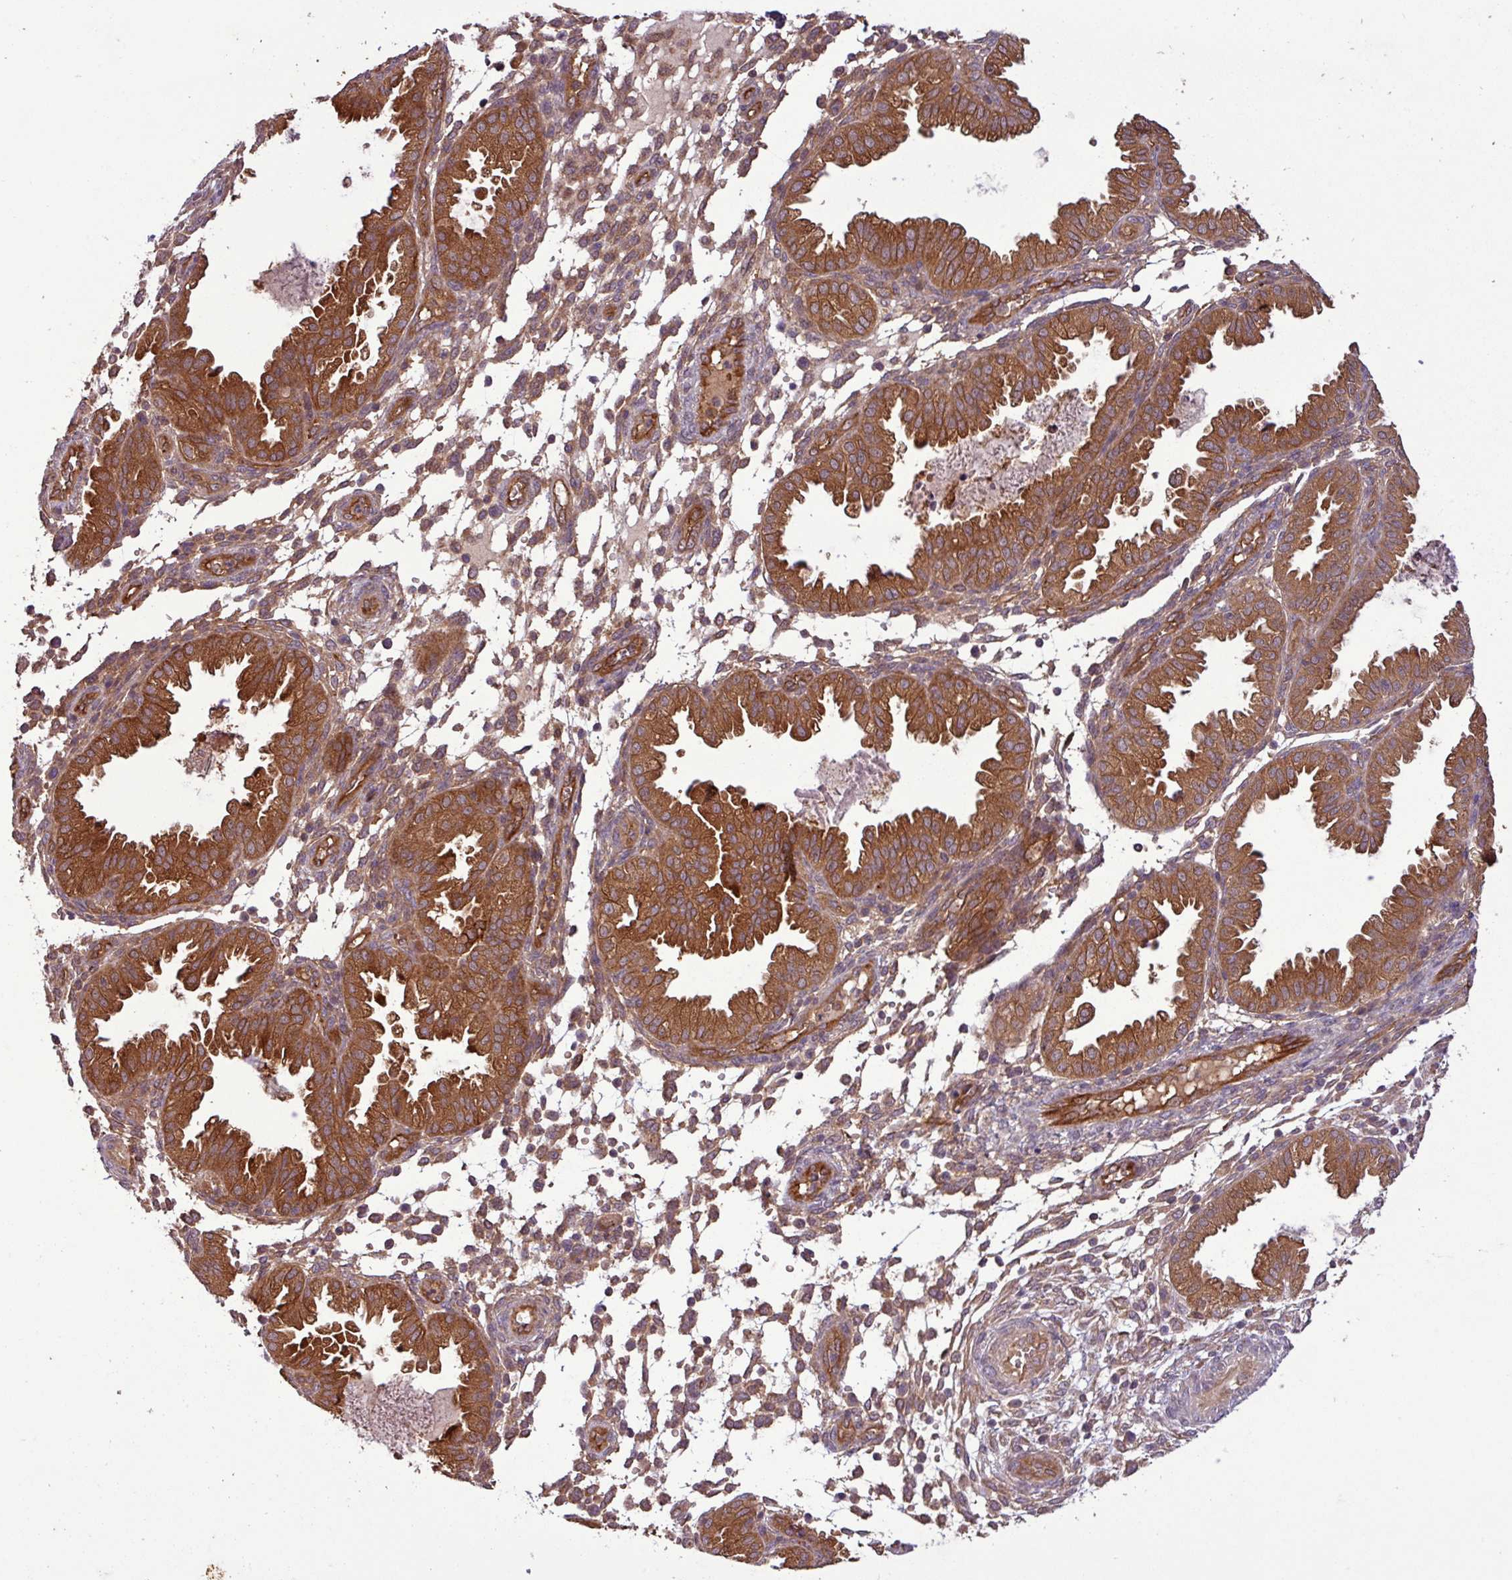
{"staining": {"intensity": "moderate", "quantity": "25%-75%", "location": "cytoplasmic/membranous"}, "tissue": "endometrium", "cell_type": "Cells in endometrial stroma", "image_type": "normal", "snomed": [{"axis": "morphology", "description": "Normal tissue, NOS"}, {"axis": "topography", "description": "Endometrium"}], "caption": "Benign endometrium reveals moderate cytoplasmic/membranous positivity in approximately 25%-75% of cells in endometrial stroma, visualized by immunohistochemistry.", "gene": "SIRPB2", "patient": {"sex": "female", "age": 33}}